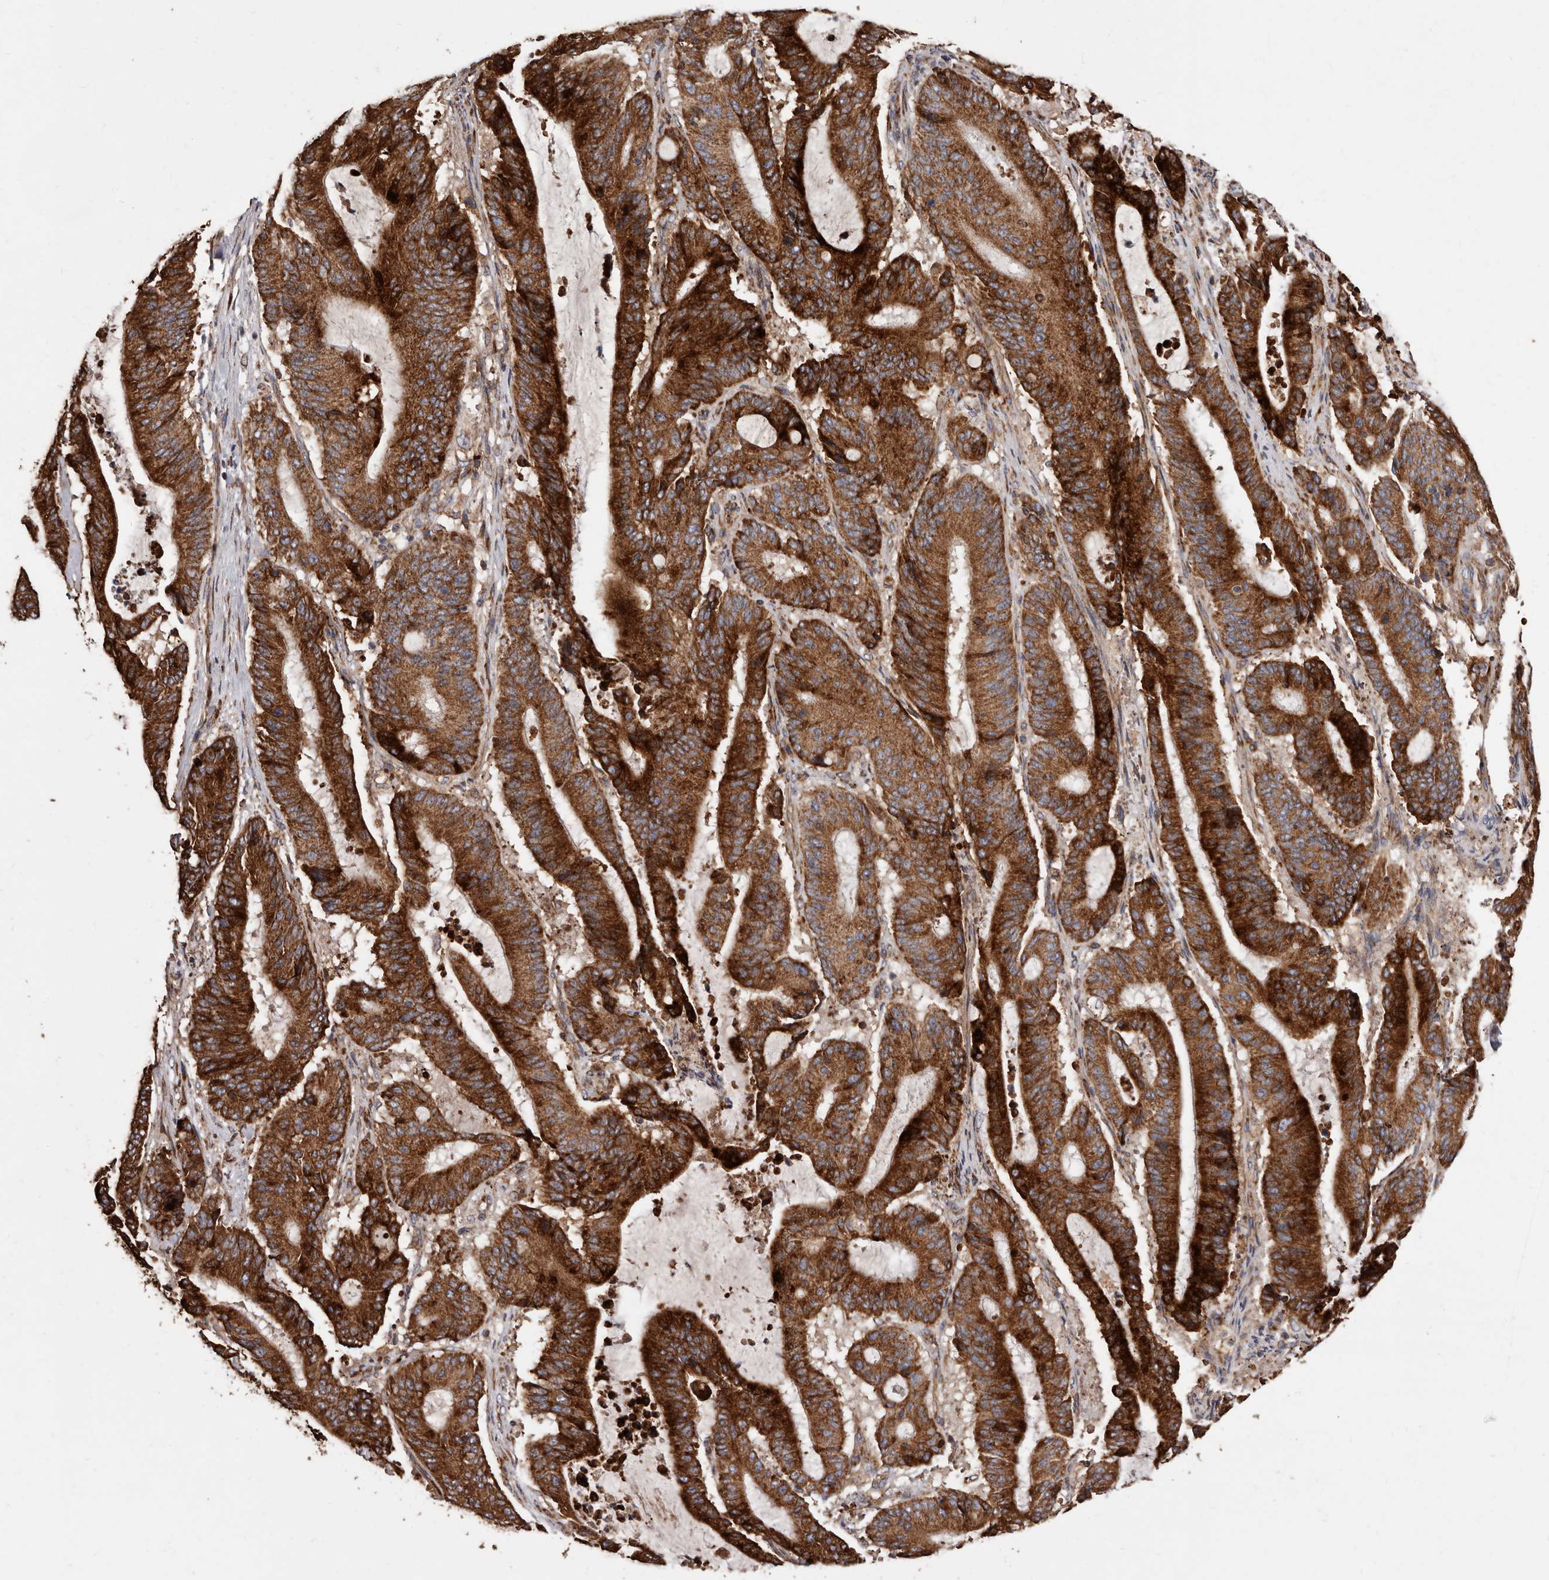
{"staining": {"intensity": "strong", "quantity": ">75%", "location": "cytoplasmic/membranous"}, "tissue": "liver cancer", "cell_type": "Tumor cells", "image_type": "cancer", "snomed": [{"axis": "morphology", "description": "Cholangiocarcinoma"}, {"axis": "topography", "description": "Liver"}], "caption": "High-power microscopy captured an immunohistochemistry histopathology image of cholangiocarcinoma (liver), revealing strong cytoplasmic/membranous positivity in approximately >75% of tumor cells.", "gene": "STEAP2", "patient": {"sex": "female", "age": 73}}